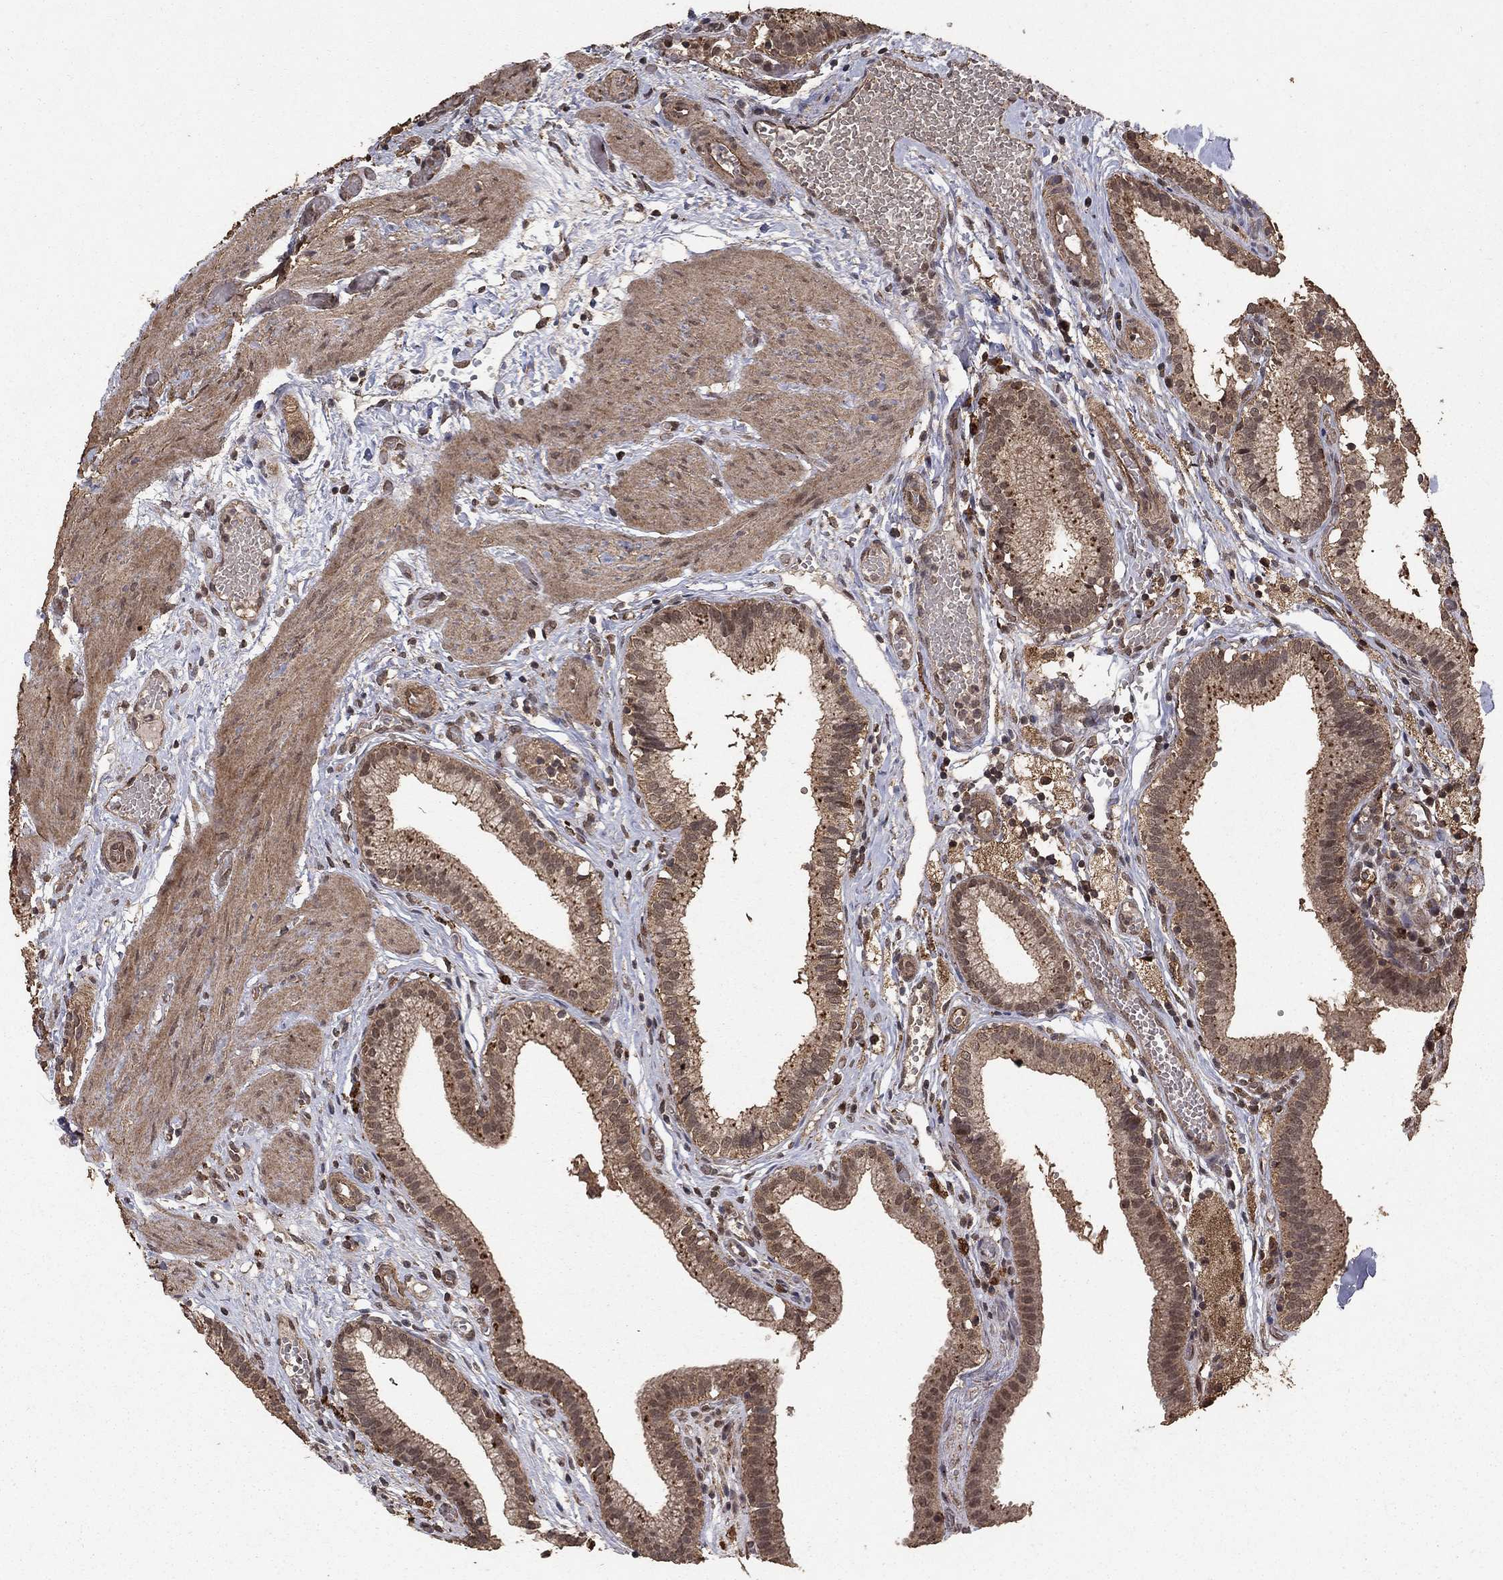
{"staining": {"intensity": "moderate", "quantity": ">75%", "location": "cytoplasmic/membranous"}, "tissue": "gallbladder", "cell_type": "Glandular cells", "image_type": "normal", "snomed": [{"axis": "morphology", "description": "Normal tissue, NOS"}, {"axis": "topography", "description": "Gallbladder"}], "caption": "Immunohistochemistry (IHC) (DAB (3,3'-diaminobenzidine)) staining of benign gallbladder reveals moderate cytoplasmic/membranous protein expression in approximately >75% of glandular cells.", "gene": "PRDM1", "patient": {"sex": "female", "age": 24}}